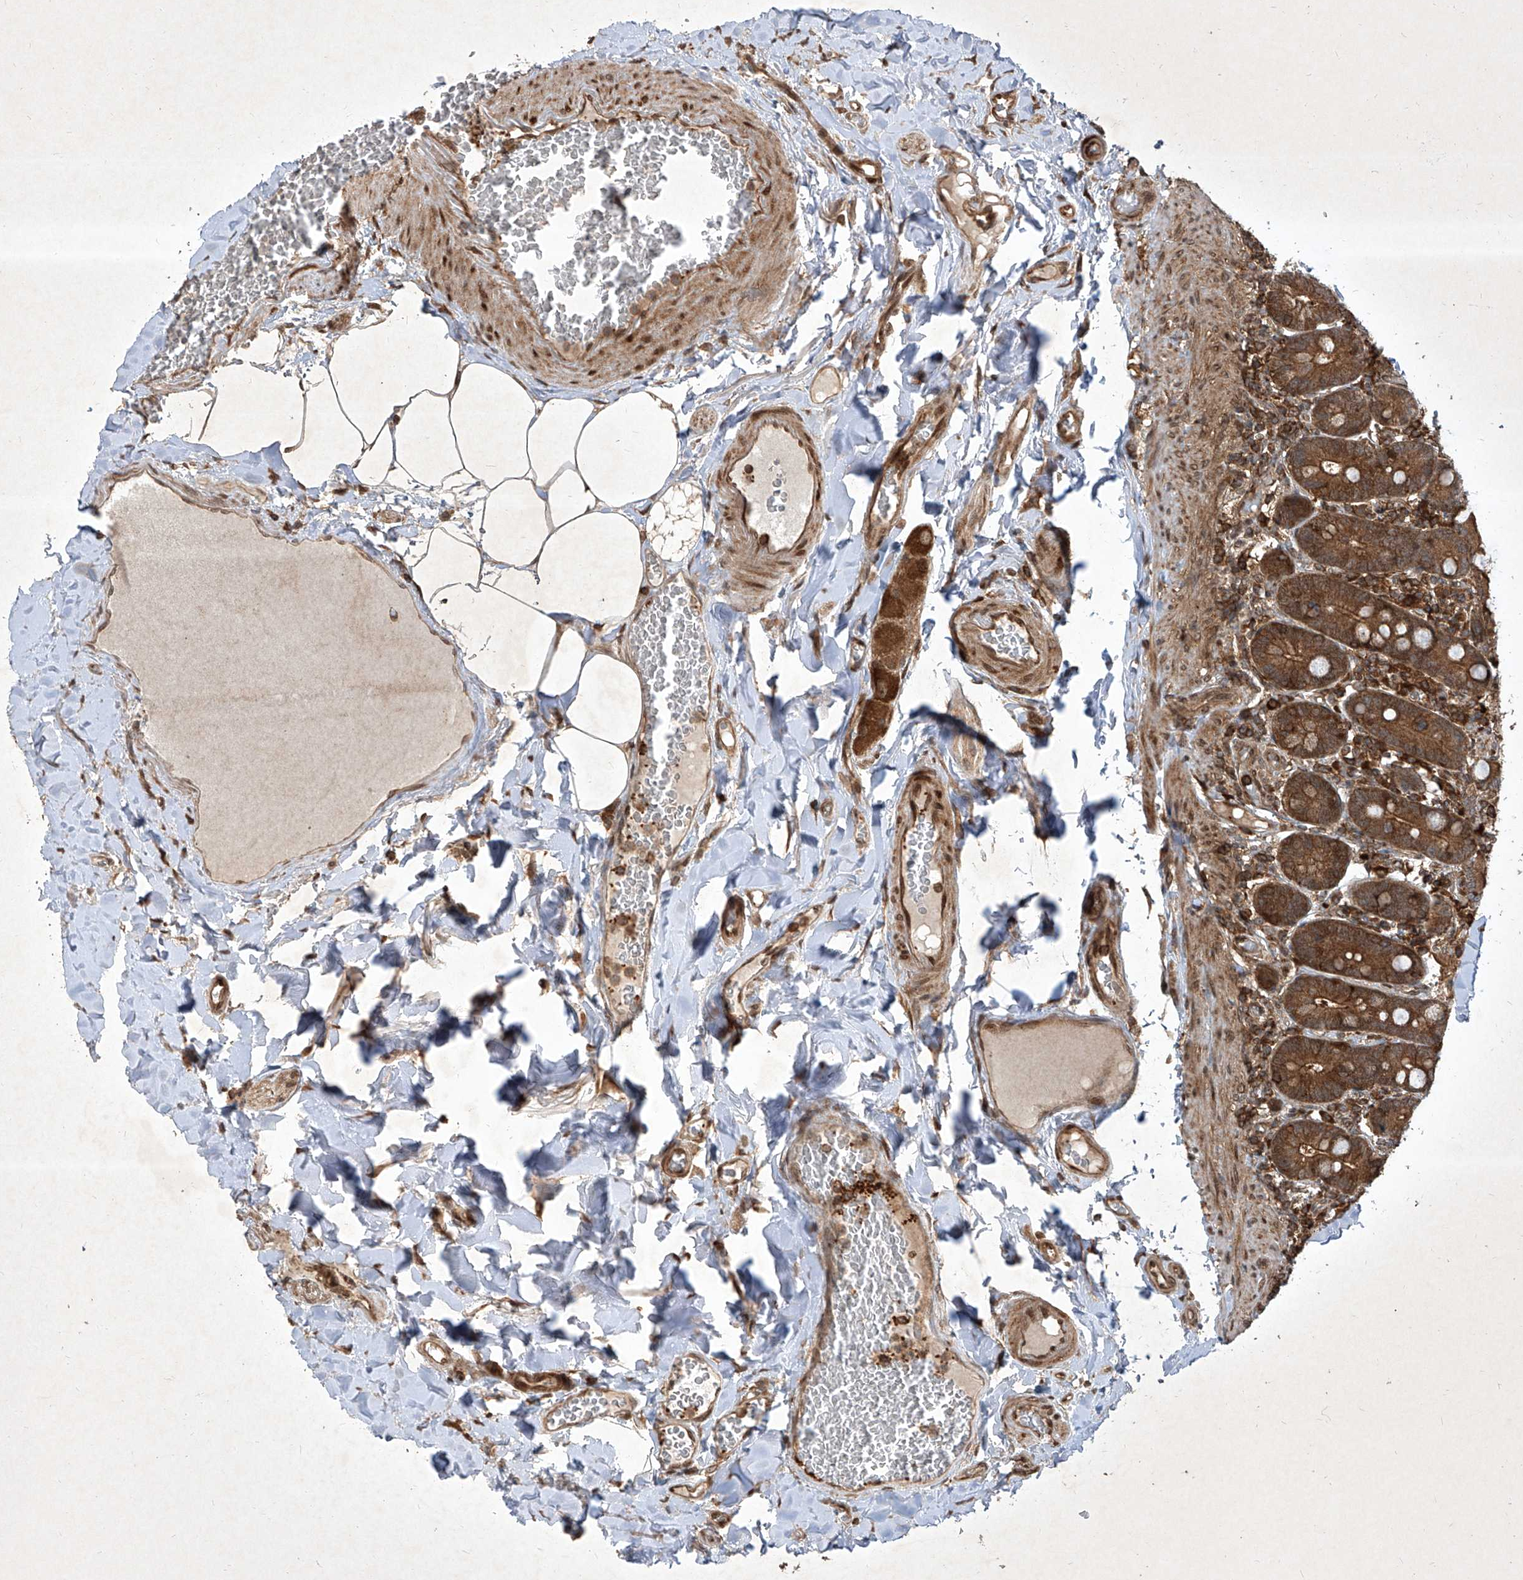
{"staining": {"intensity": "strong", "quantity": ">75%", "location": "cytoplasmic/membranous"}, "tissue": "duodenum", "cell_type": "Glandular cells", "image_type": "normal", "snomed": [{"axis": "morphology", "description": "Normal tissue, NOS"}, {"axis": "topography", "description": "Duodenum"}], "caption": "IHC staining of normal duodenum, which exhibits high levels of strong cytoplasmic/membranous staining in approximately >75% of glandular cells indicating strong cytoplasmic/membranous protein positivity. The staining was performed using DAB (brown) for protein detection and nuclei were counterstained in hematoxylin (blue).", "gene": "MAGED2", "patient": {"sex": "female", "age": 62}}